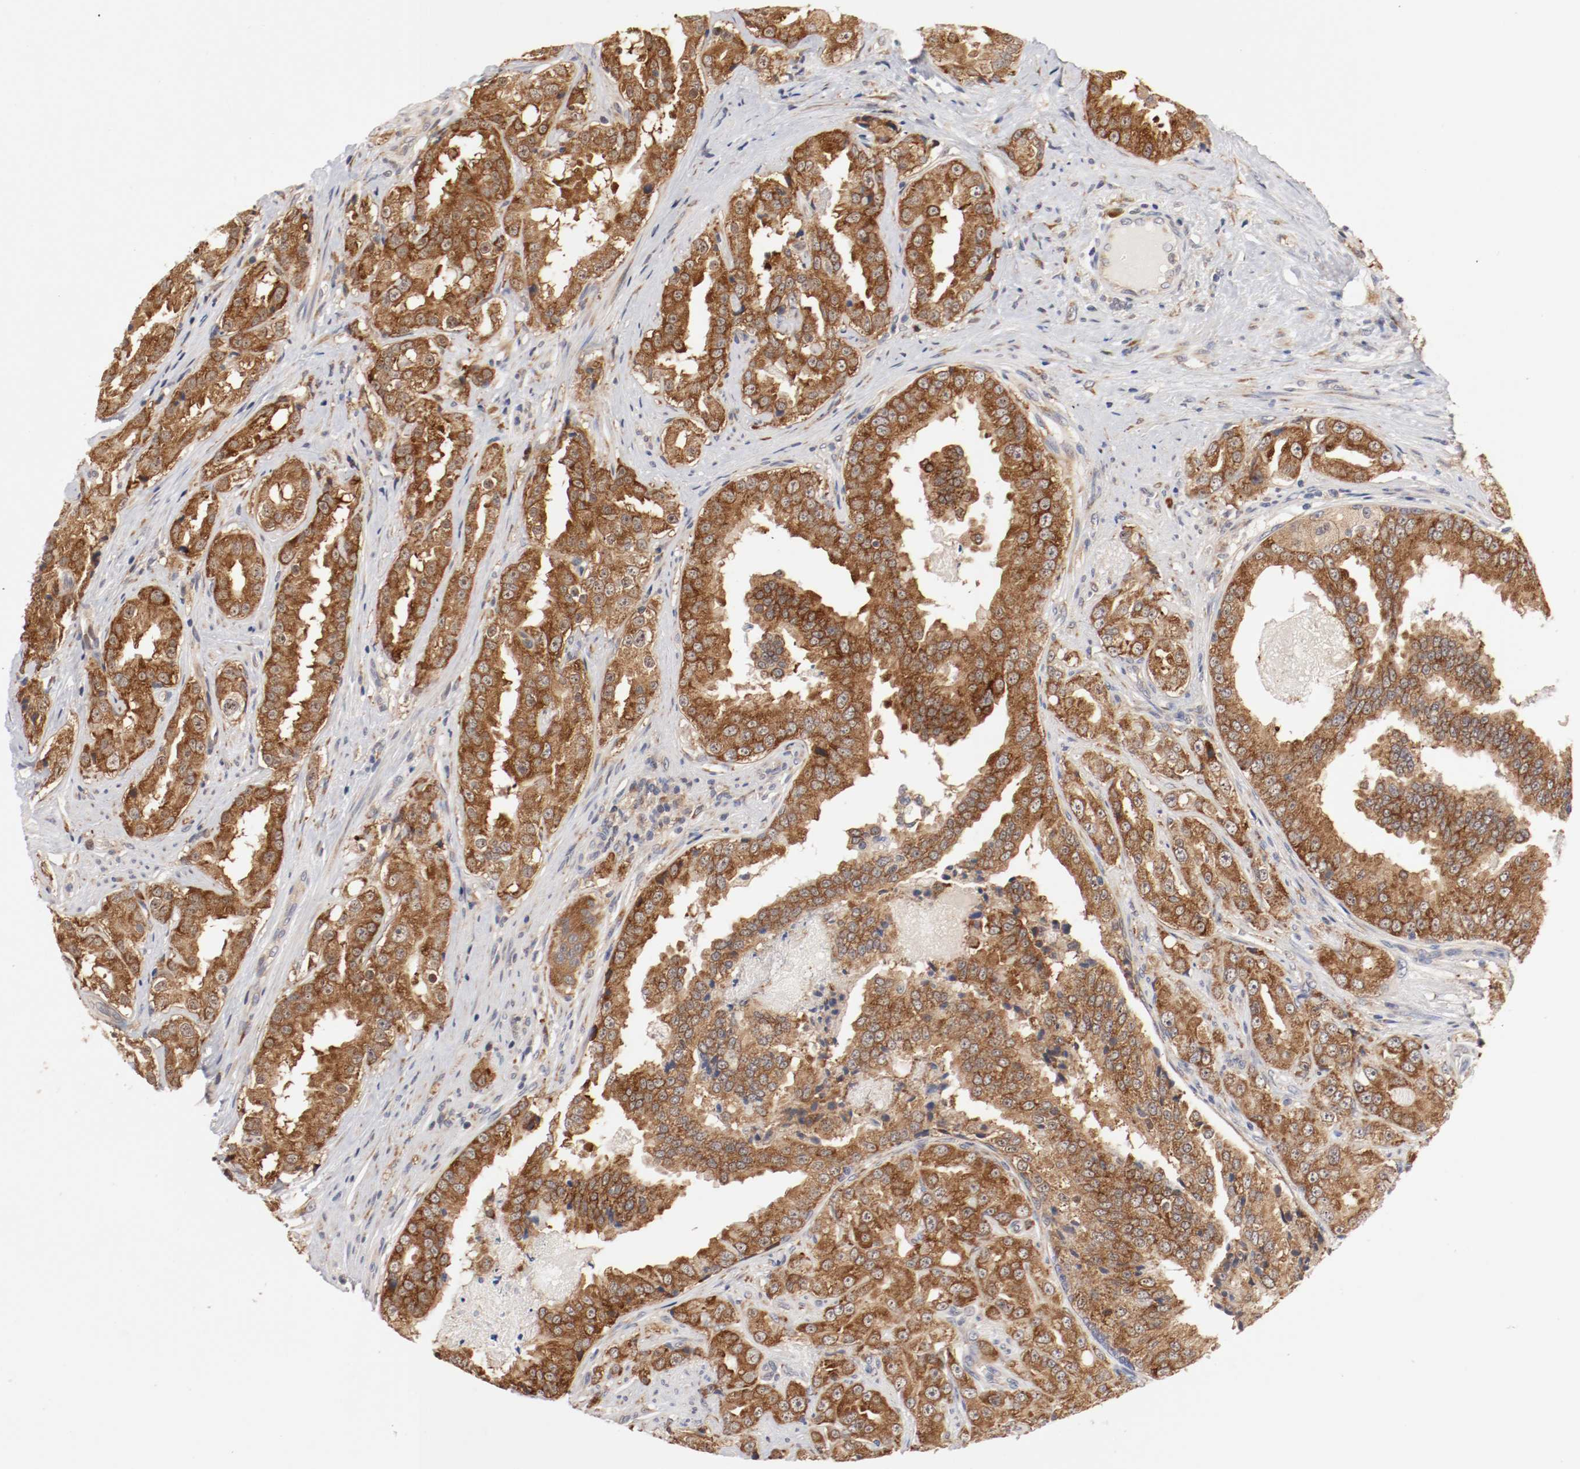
{"staining": {"intensity": "moderate", "quantity": ">75%", "location": "cytoplasmic/membranous"}, "tissue": "prostate cancer", "cell_type": "Tumor cells", "image_type": "cancer", "snomed": [{"axis": "morphology", "description": "Adenocarcinoma, High grade"}, {"axis": "topography", "description": "Prostate"}], "caption": "DAB (3,3'-diaminobenzidine) immunohistochemical staining of human prostate high-grade adenocarcinoma reveals moderate cytoplasmic/membranous protein expression in approximately >75% of tumor cells.", "gene": "FKBP3", "patient": {"sex": "male", "age": 73}}